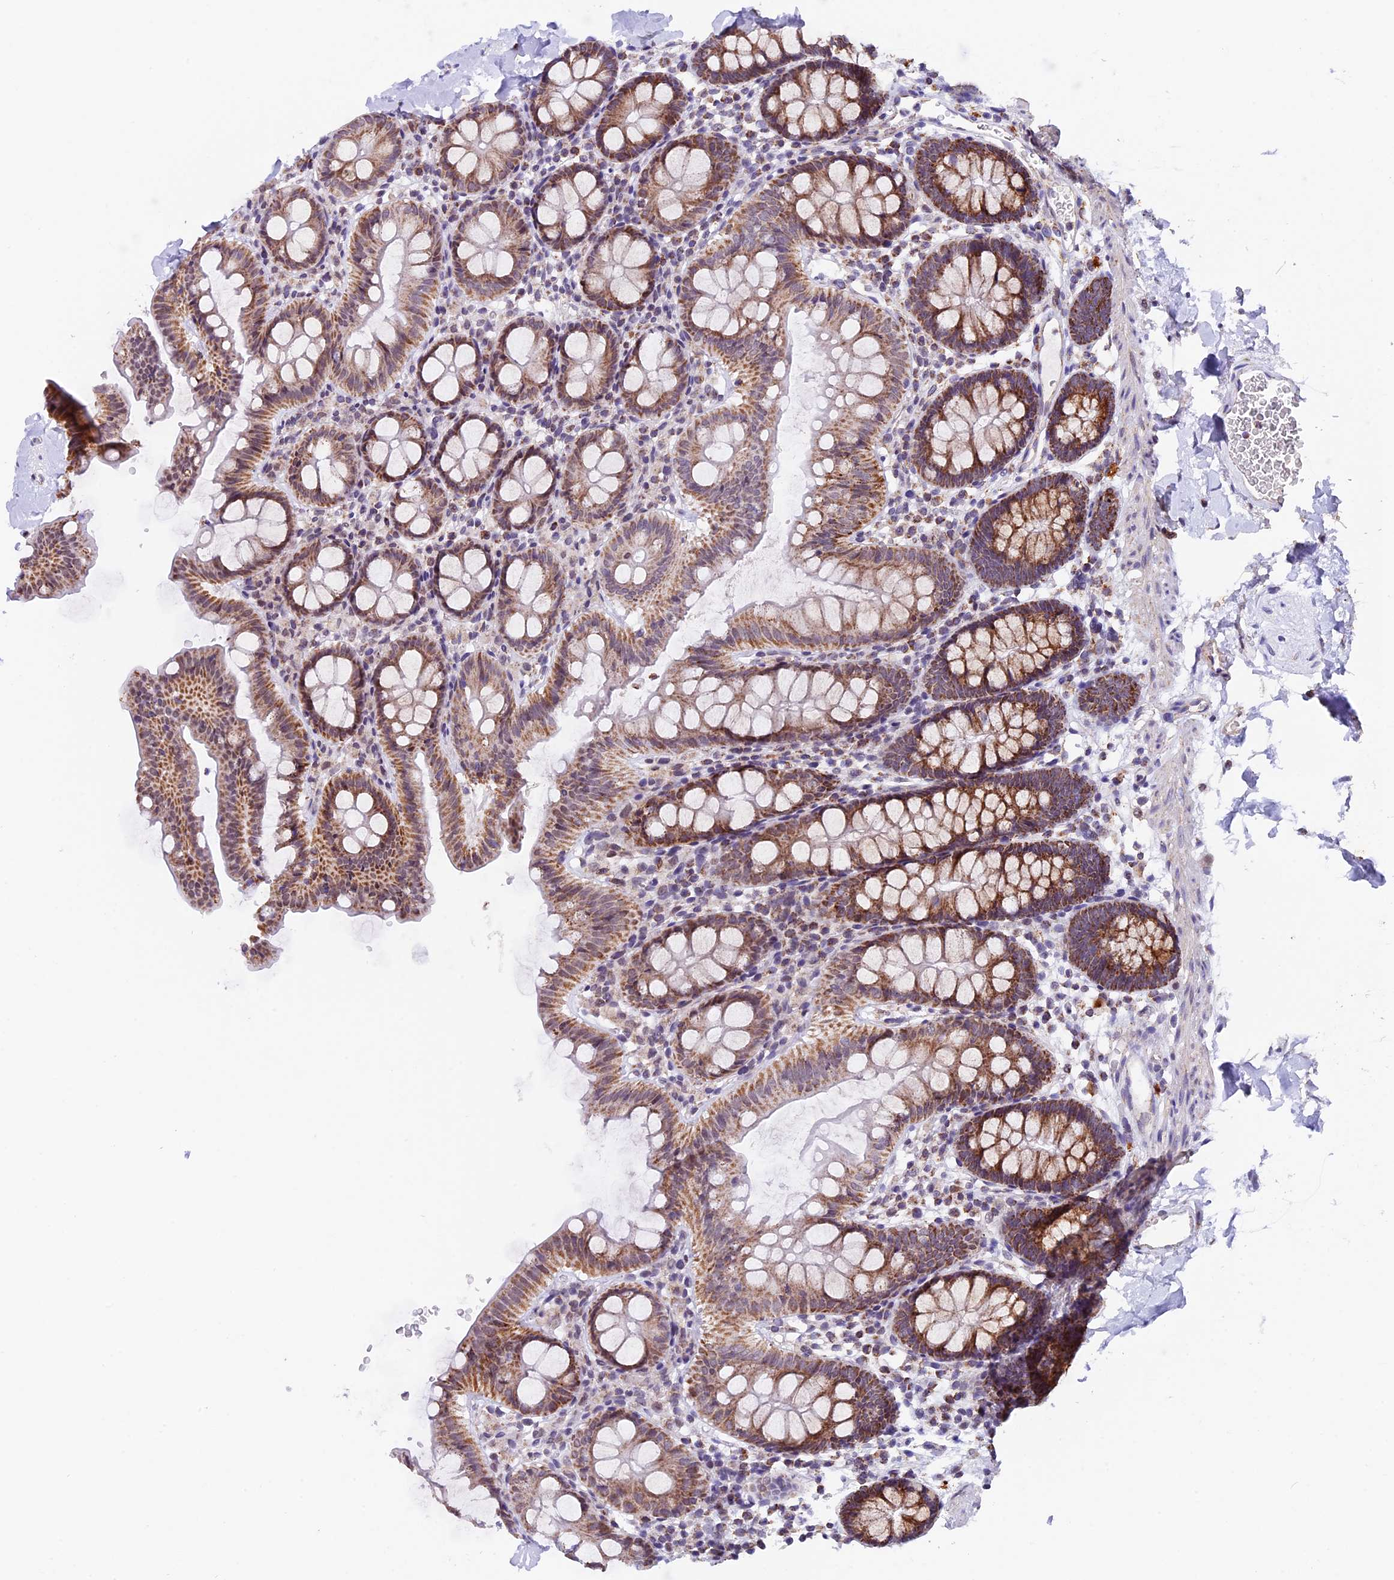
{"staining": {"intensity": "weak", "quantity": ">75%", "location": "cytoplasmic/membranous"}, "tissue": "colon", "cell_type": "Endothelial cells", "image_type": "normal", "snomed": [{"axis": "morphology", "description": "Normal tissue, NOS"}, {"axis": "topography", "description": "Colon"}], "caption": "A photomicrograph showing weak cytoplasmic/membranous staining in about >75% of endothelial cells in benign colon, as visualized by brown immunohistochemical staining.", "gene": "TFAM", "patient": {"sex": "male", "age": 75}}